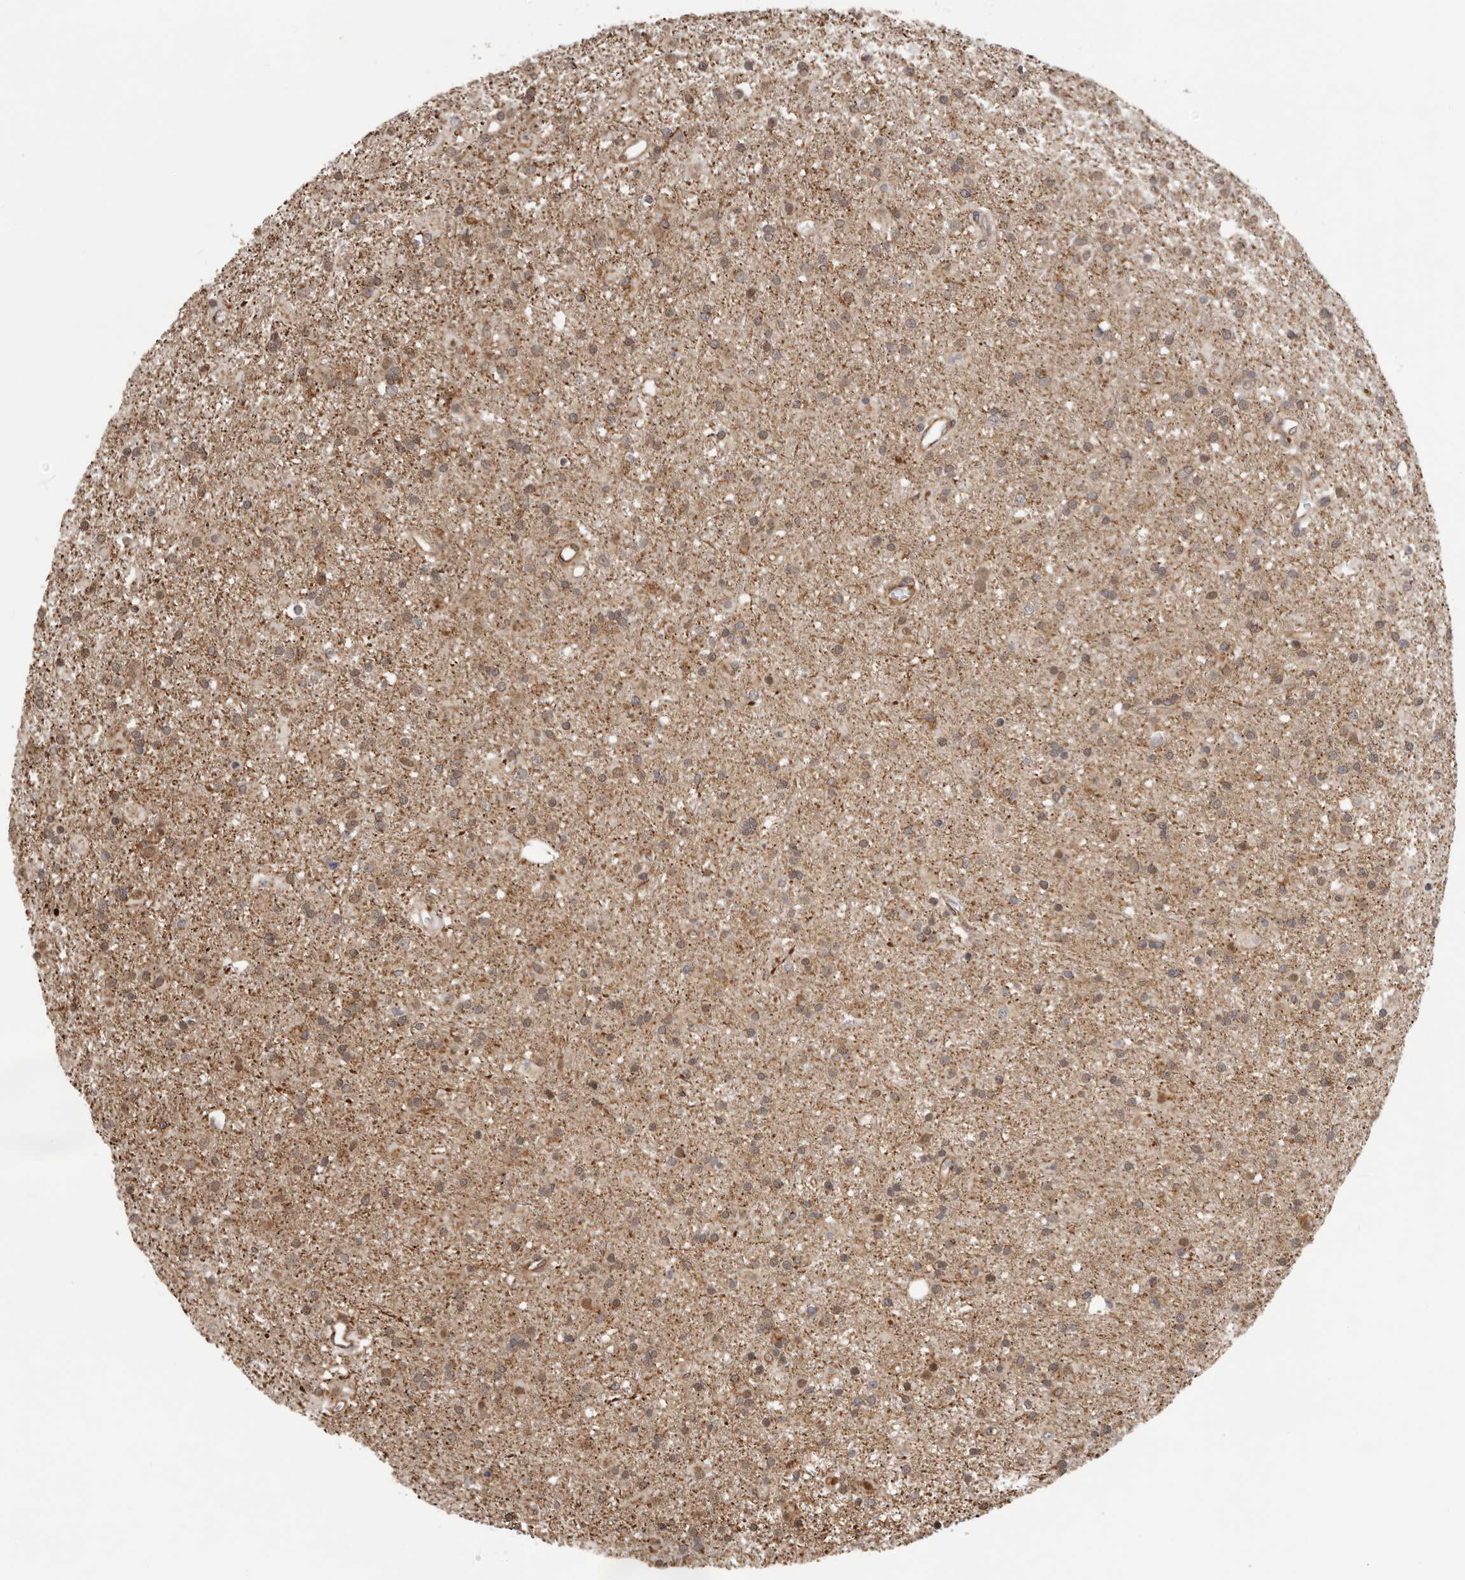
{"staining": {"intensity": "weak", "quantity": "25%-75%", "location": "cytoplasmic/membranous,nuclear"}, "tissue": "glioma", "cell_type": "Tumor cells", "image_type": "cancer", "snomed": [{"axis": "morphology", "description": "Glioma, malignant, Low grade"}, {"axis": "topography", "description": "Brain"}], "caption": "A brown stain shows weak cytoplasmic/membranous and nuclear staining of a protein in glioma tumor cells. (brown staining indicates protein expression, while blue staining denotes nuclei).", "gene": "RNF157", "patient": {"sex": "male", "age": 65}}